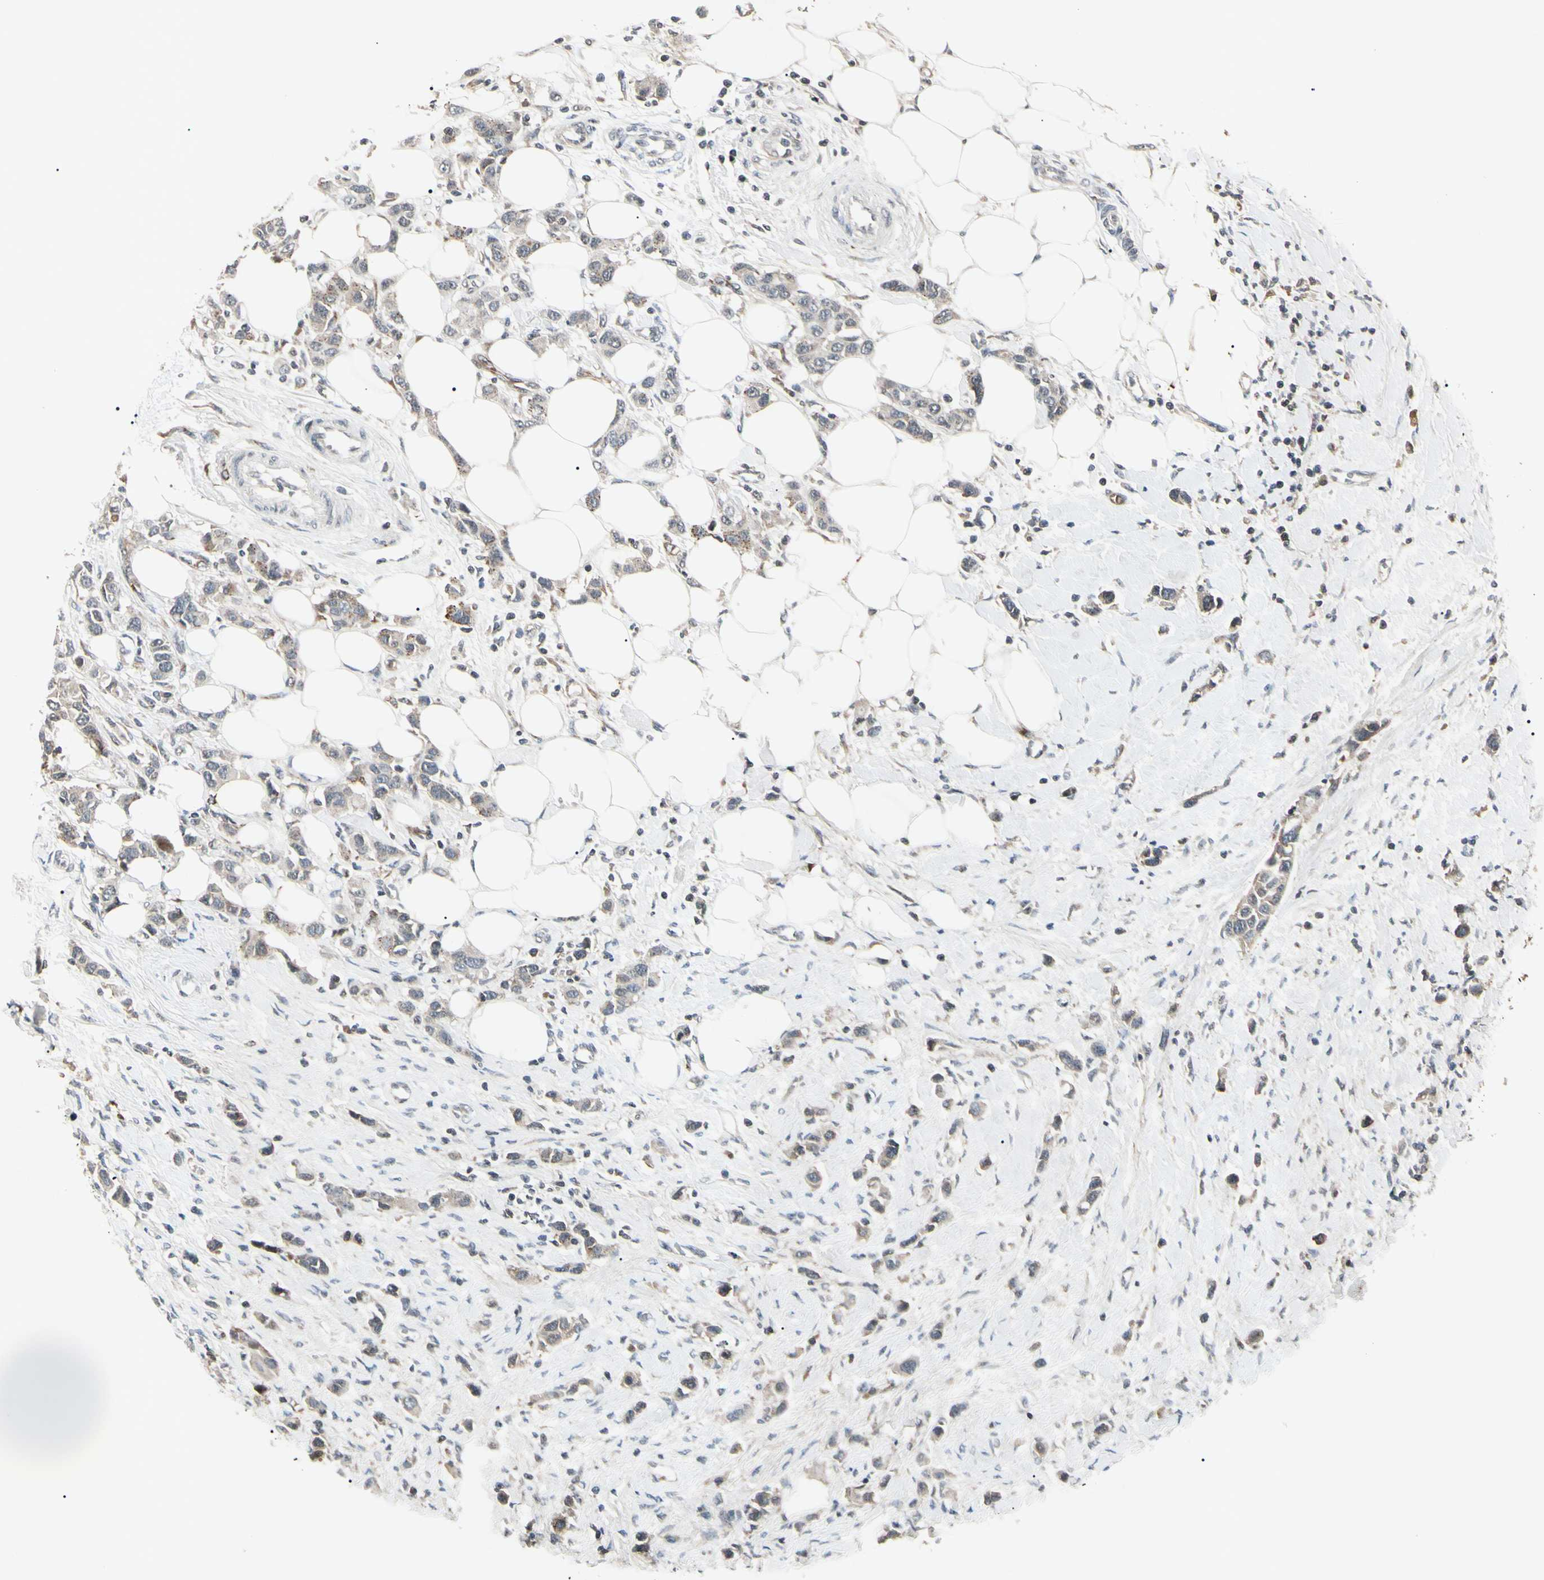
{"staining": {"intensity": "negative", "quantity": "none", "location": "none"}, "tissue": "breast cancer", "cell_type": "Tumor cells", "image_type": "cancer", "snomed": [{"axis": "morphology", "description": "Normal tissue, NOS"}, {"axis": "morphology", "description": "Duct carcinoma"}, {"axis": "topography", "description": "Breast"}], "caption": "A micrograph of breast cancer (infiltrating ductal carcinoma) stained for a protein displays no brown staining in tumor cells. (Brightfield microscopy of DAB (3,3'-diaminobenzidine) immunohistochemistry (IHC) at high magnification).", "gene": "AEBP1", "patient": {"sex": "female", "age": 50}}